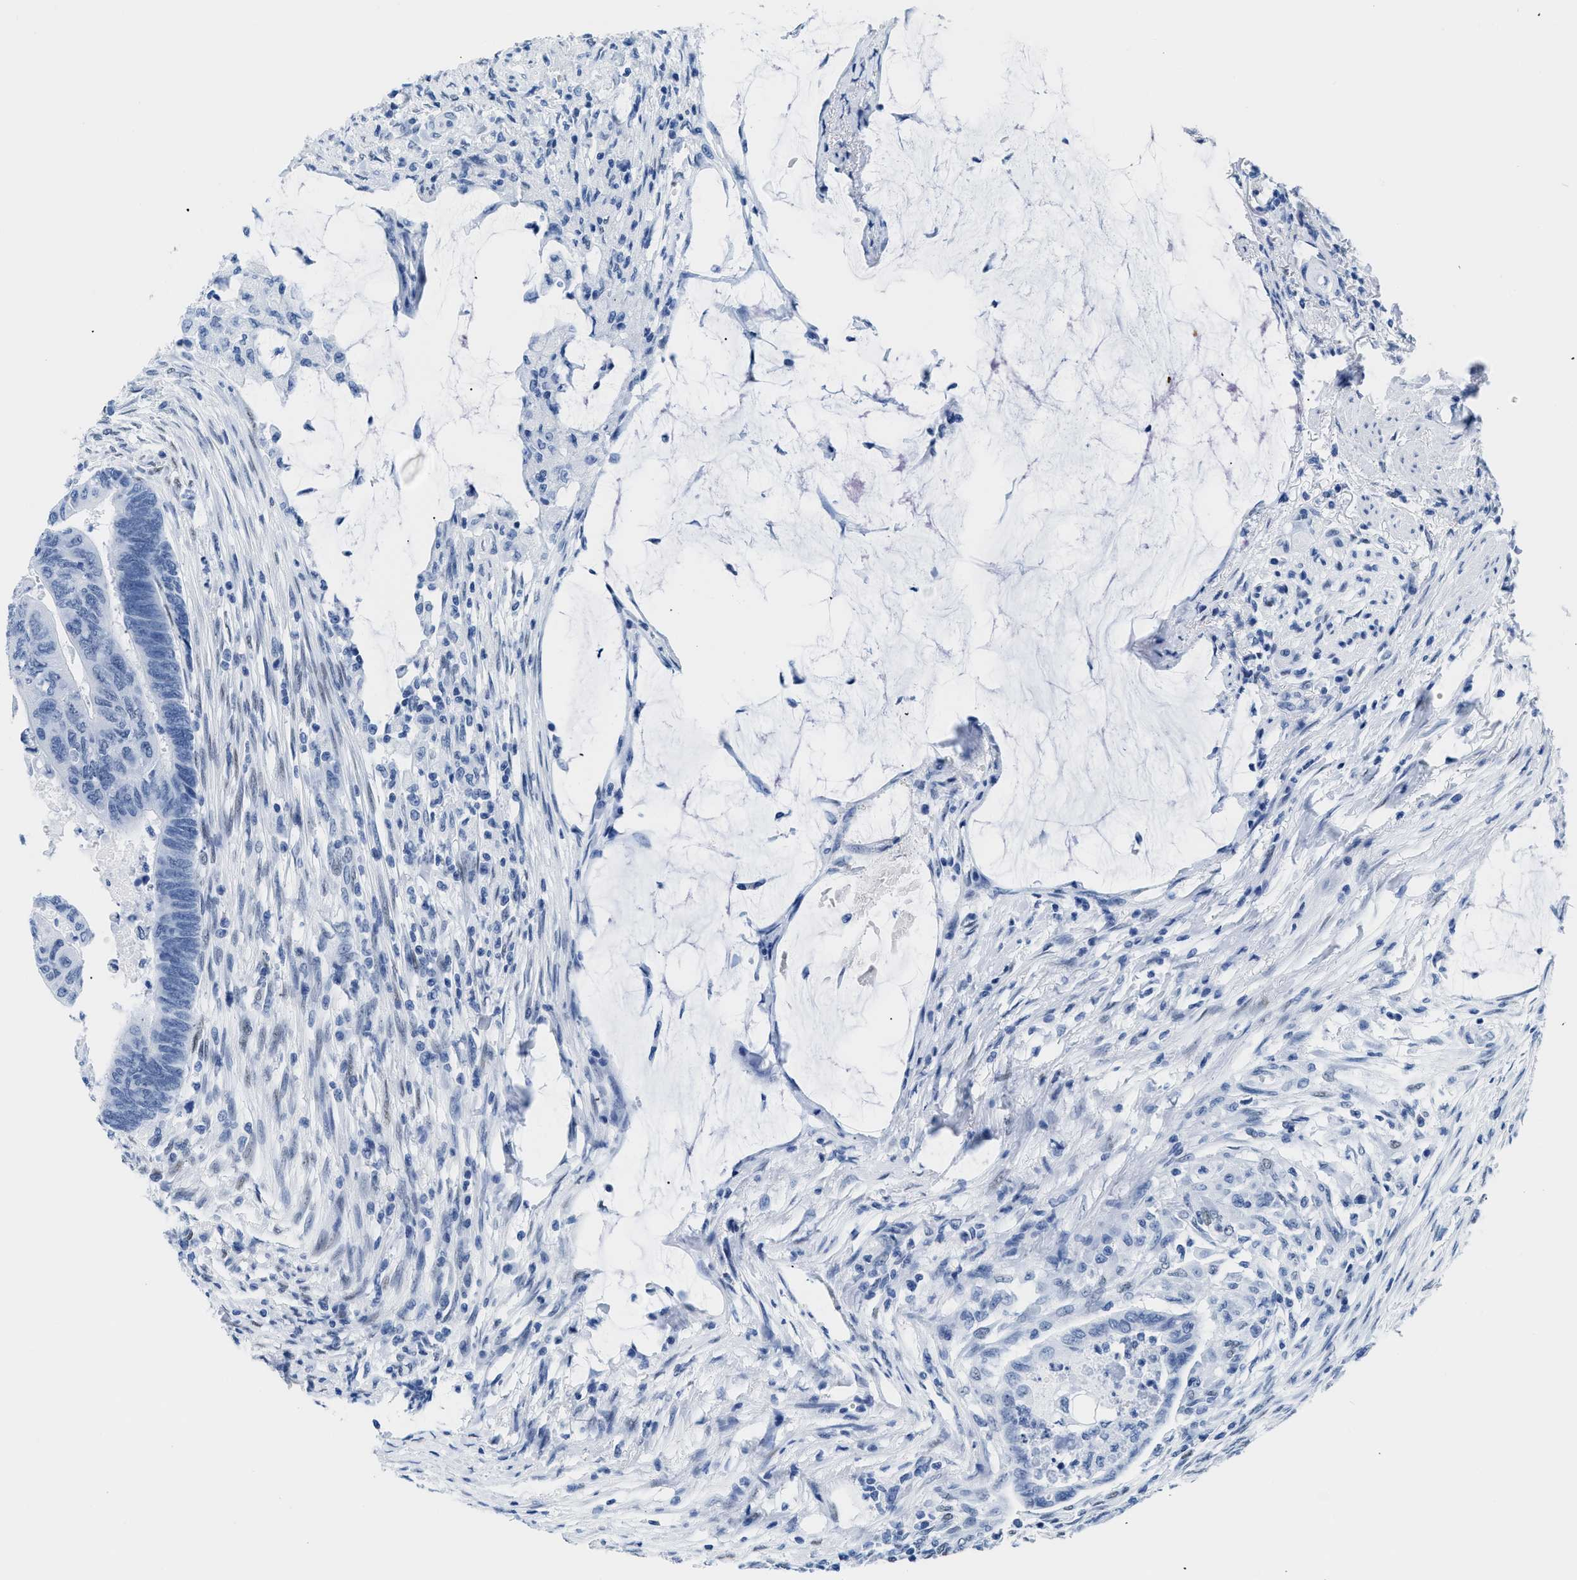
{"staining": {"intensity": "negative", "quantity": "none", "location": "none"}, "tissue": "colorectal cancer", "cell_type": "Tumor cells", "image_type": "cancer", "snomed": [{"axis": "morphology", "description": "Normal tissue, NOS"}, {"axis": "morphology", "description": "Adenocarcinoma, NOS"}, {"axis": "topography", "description": "Rectum"}, {"axis": "topography", "description": "Peripheral nerve tissue"}], "caption": "The photomicrograph demonstrates no significant positivity in tumor cells of colorectal cancer.", "gene": "CTBP1", "patient": {"sex": "male", "age": 92}}